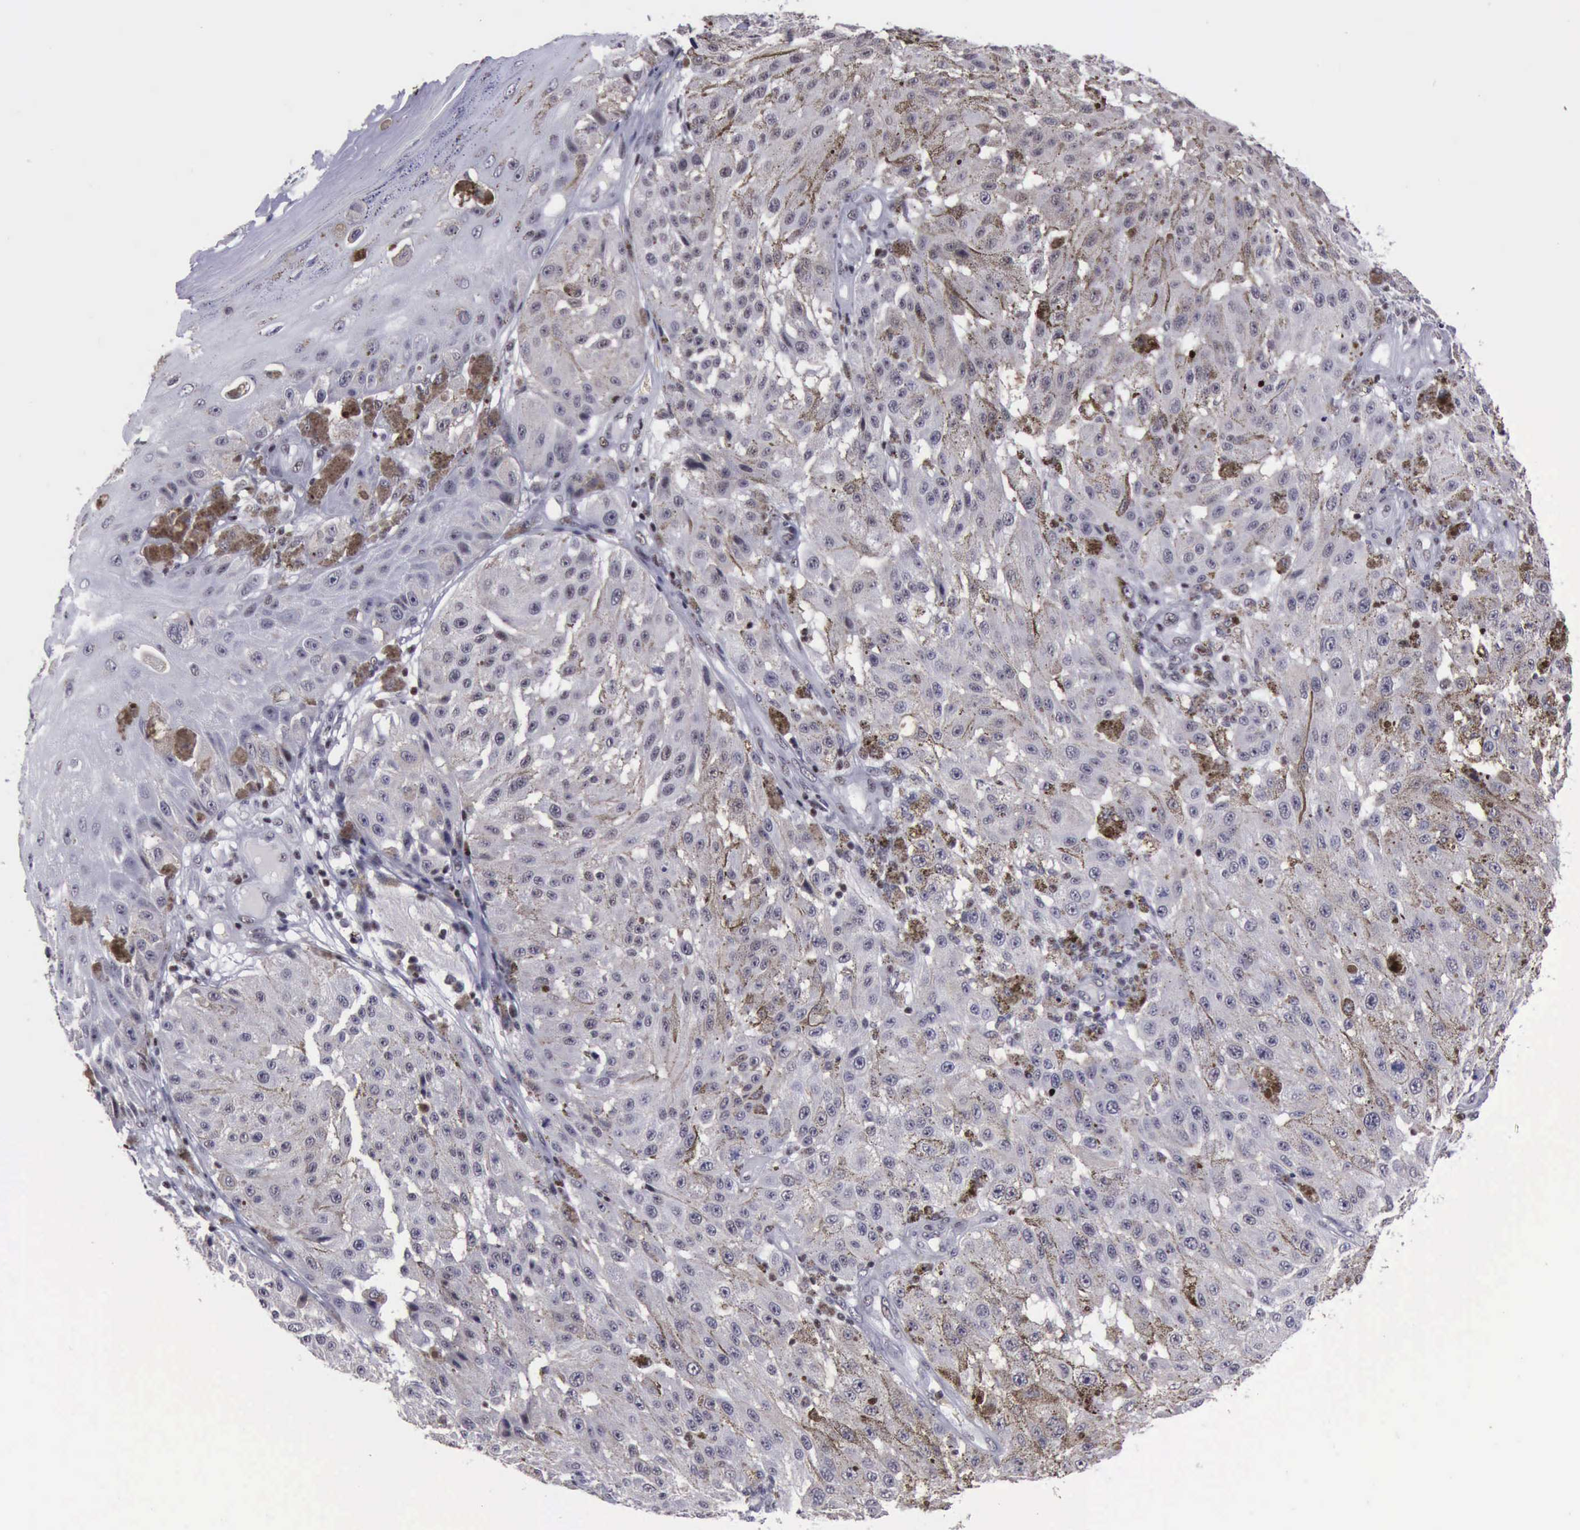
{"staining": {"intensity": "negative", "quantity": "none", "location": "none"}, "tissue": "melanoma", "cell_type": "Tumor cells", "image_type": "cancer", "snomed": [{"axis": "morphology", "description": "Malignant melanoma, NOS"}, {"axis": "topography", "description": "Skin"}], "caption": "Immunohistochemistry (IHC) of human melanoma displays no expression in tumor cells.", "gene": "YY1", "patient": {"sex": "female", "age": 64}}